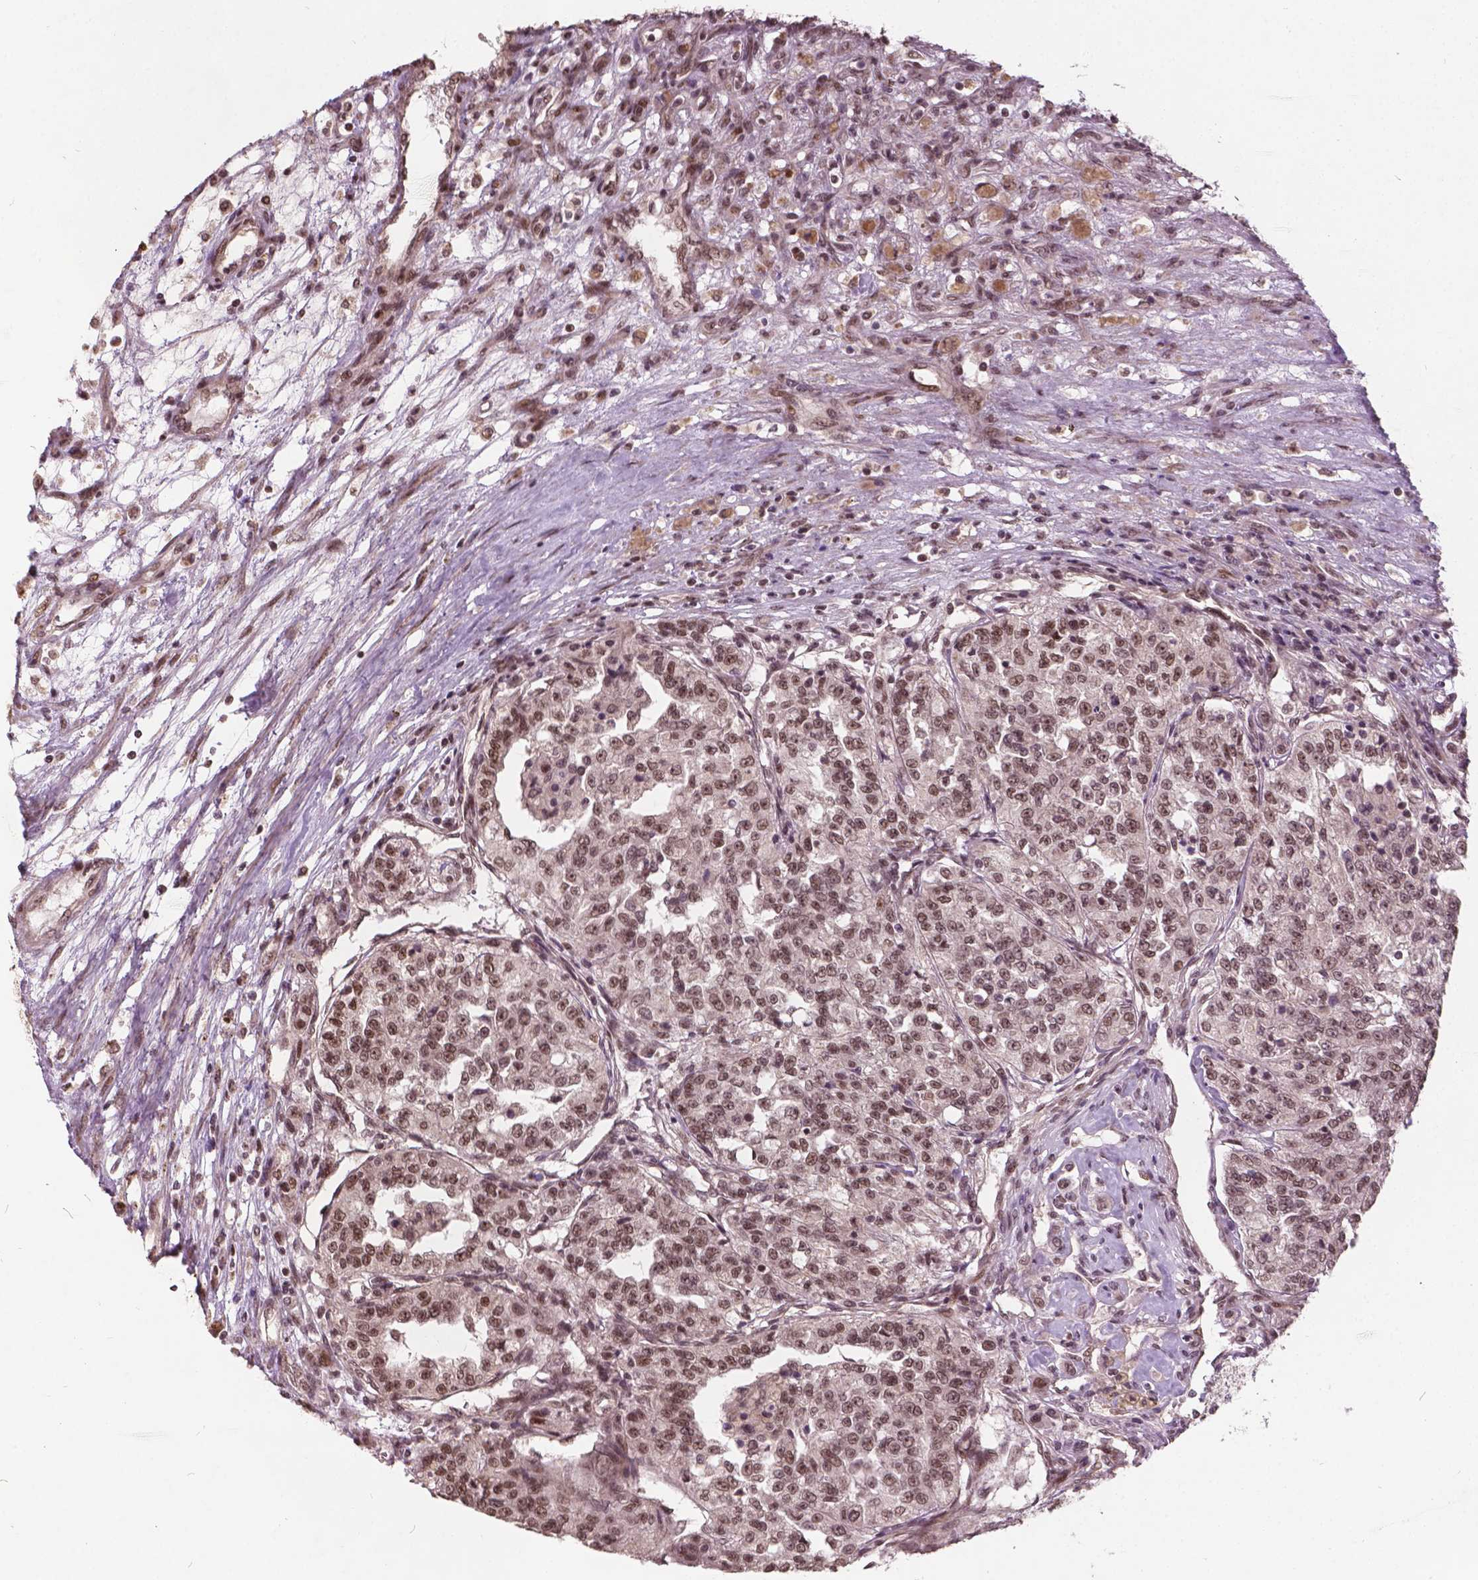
{"staining": {"intensity": "moderate", "quantity": ">75%", "location": "nuclear"}, "tissue": "renal cancer", "cell_type": "Tumor cells", "image_type": "cancer", "snomed": [{"axis": "morphology", "description": "Adenocarcinoma, NOS"}, {"axis": "topography", "description": "Kidney"}], "caption": "DAB (3,3'-diaminobenzidine) immunohistochemical staining of adenocarcinoma (renal) demonstrates moderate nuclear protein positivity in about >75% of tumor cells.", "gene": "GPS2", "patient": {"sex": "female", "age": 63}}